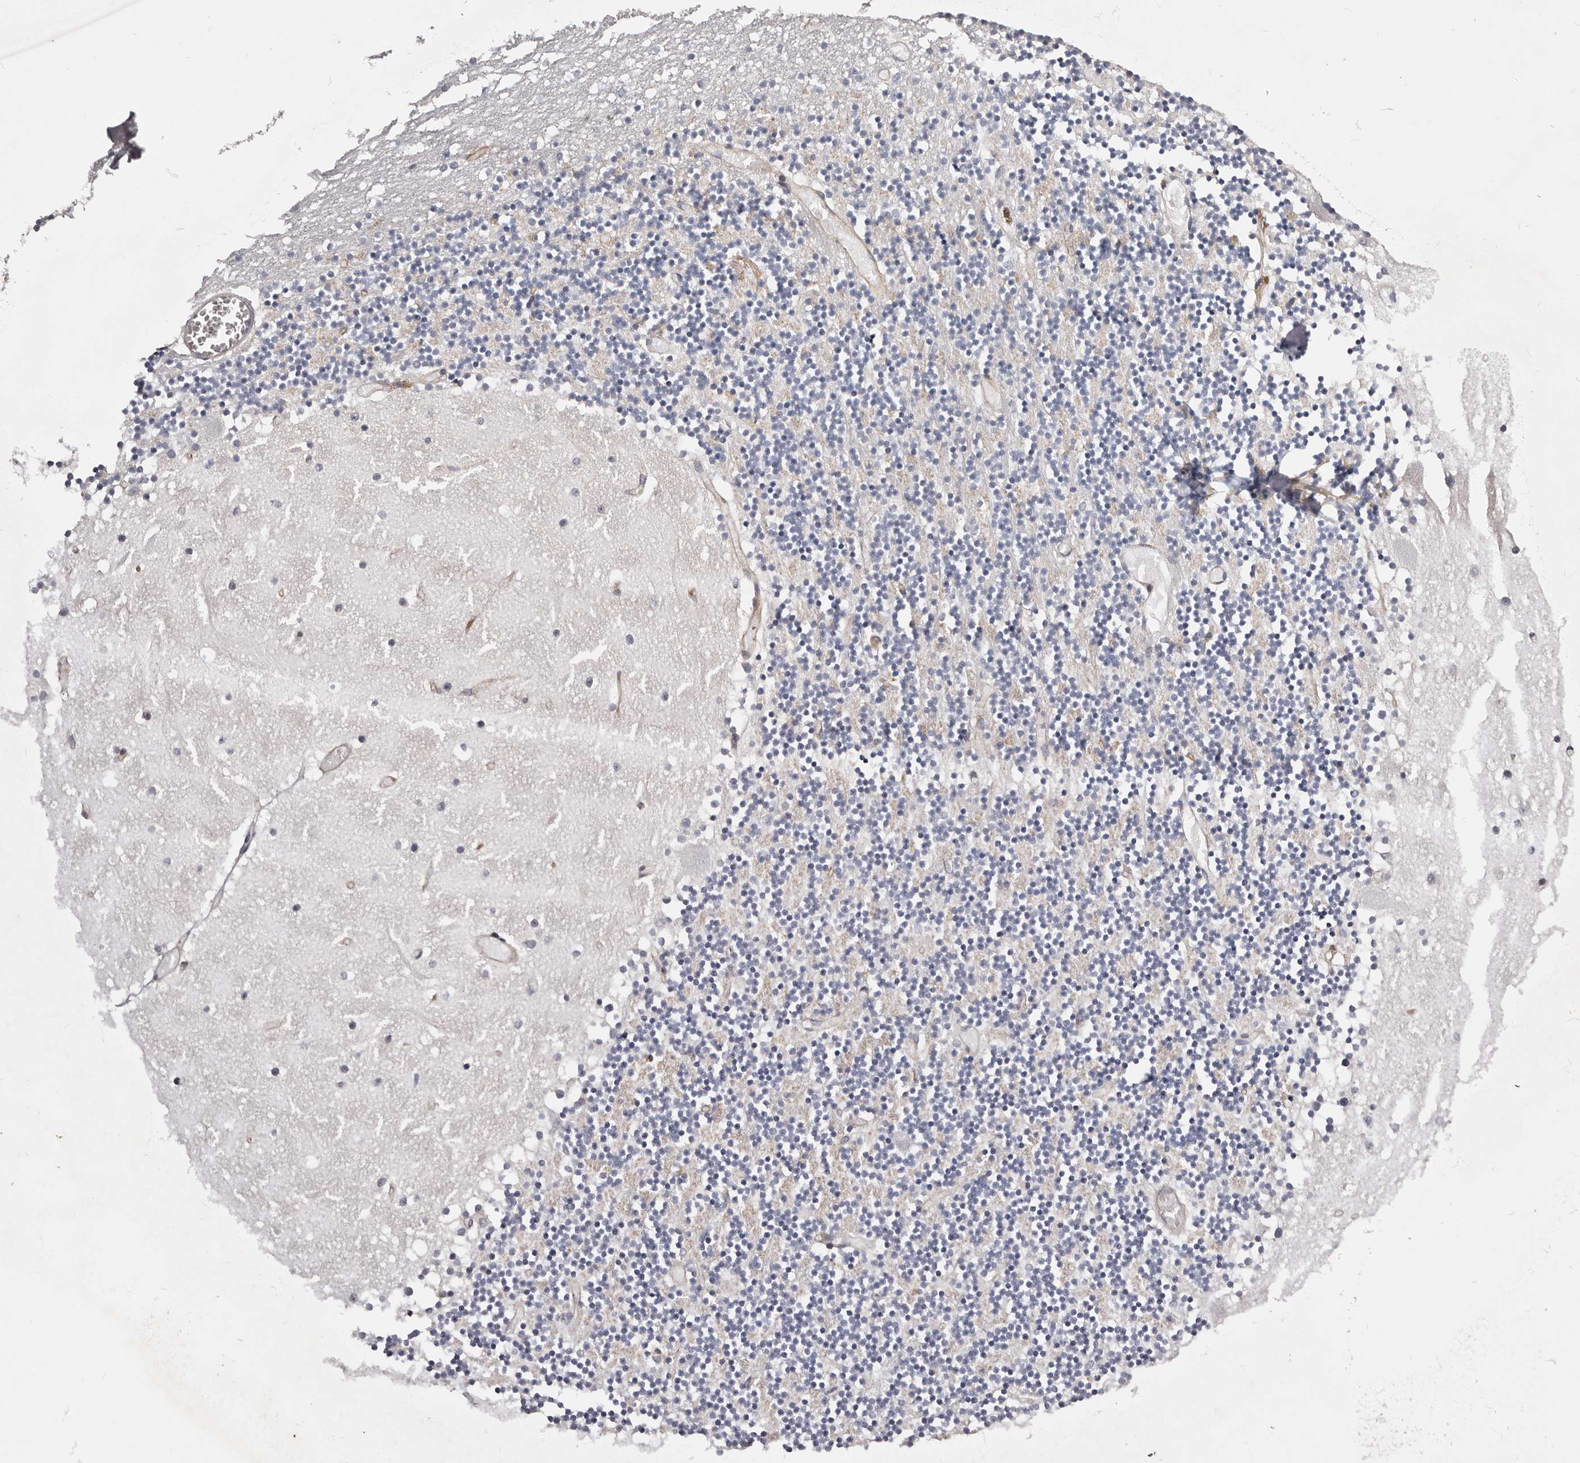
{"staining": {"intensity": "negative", "quantity": "none", "location": "none"}, "tissue": "cerebellum", "cell_type": "Cells in granular layer", "image_type": "normal", "snomed": [{"axis": "morphology", "description": "Normal tissue, NOS"}, {"axis": "topography", "description": "Cerebellum"}], "caption": "Cerebellum stained for a protein using immunohistochemistry (IHC) shows no positivity cells in granular layer.", "gene": "DMRT2", "patient": {"sex": "female", "age": 28}}